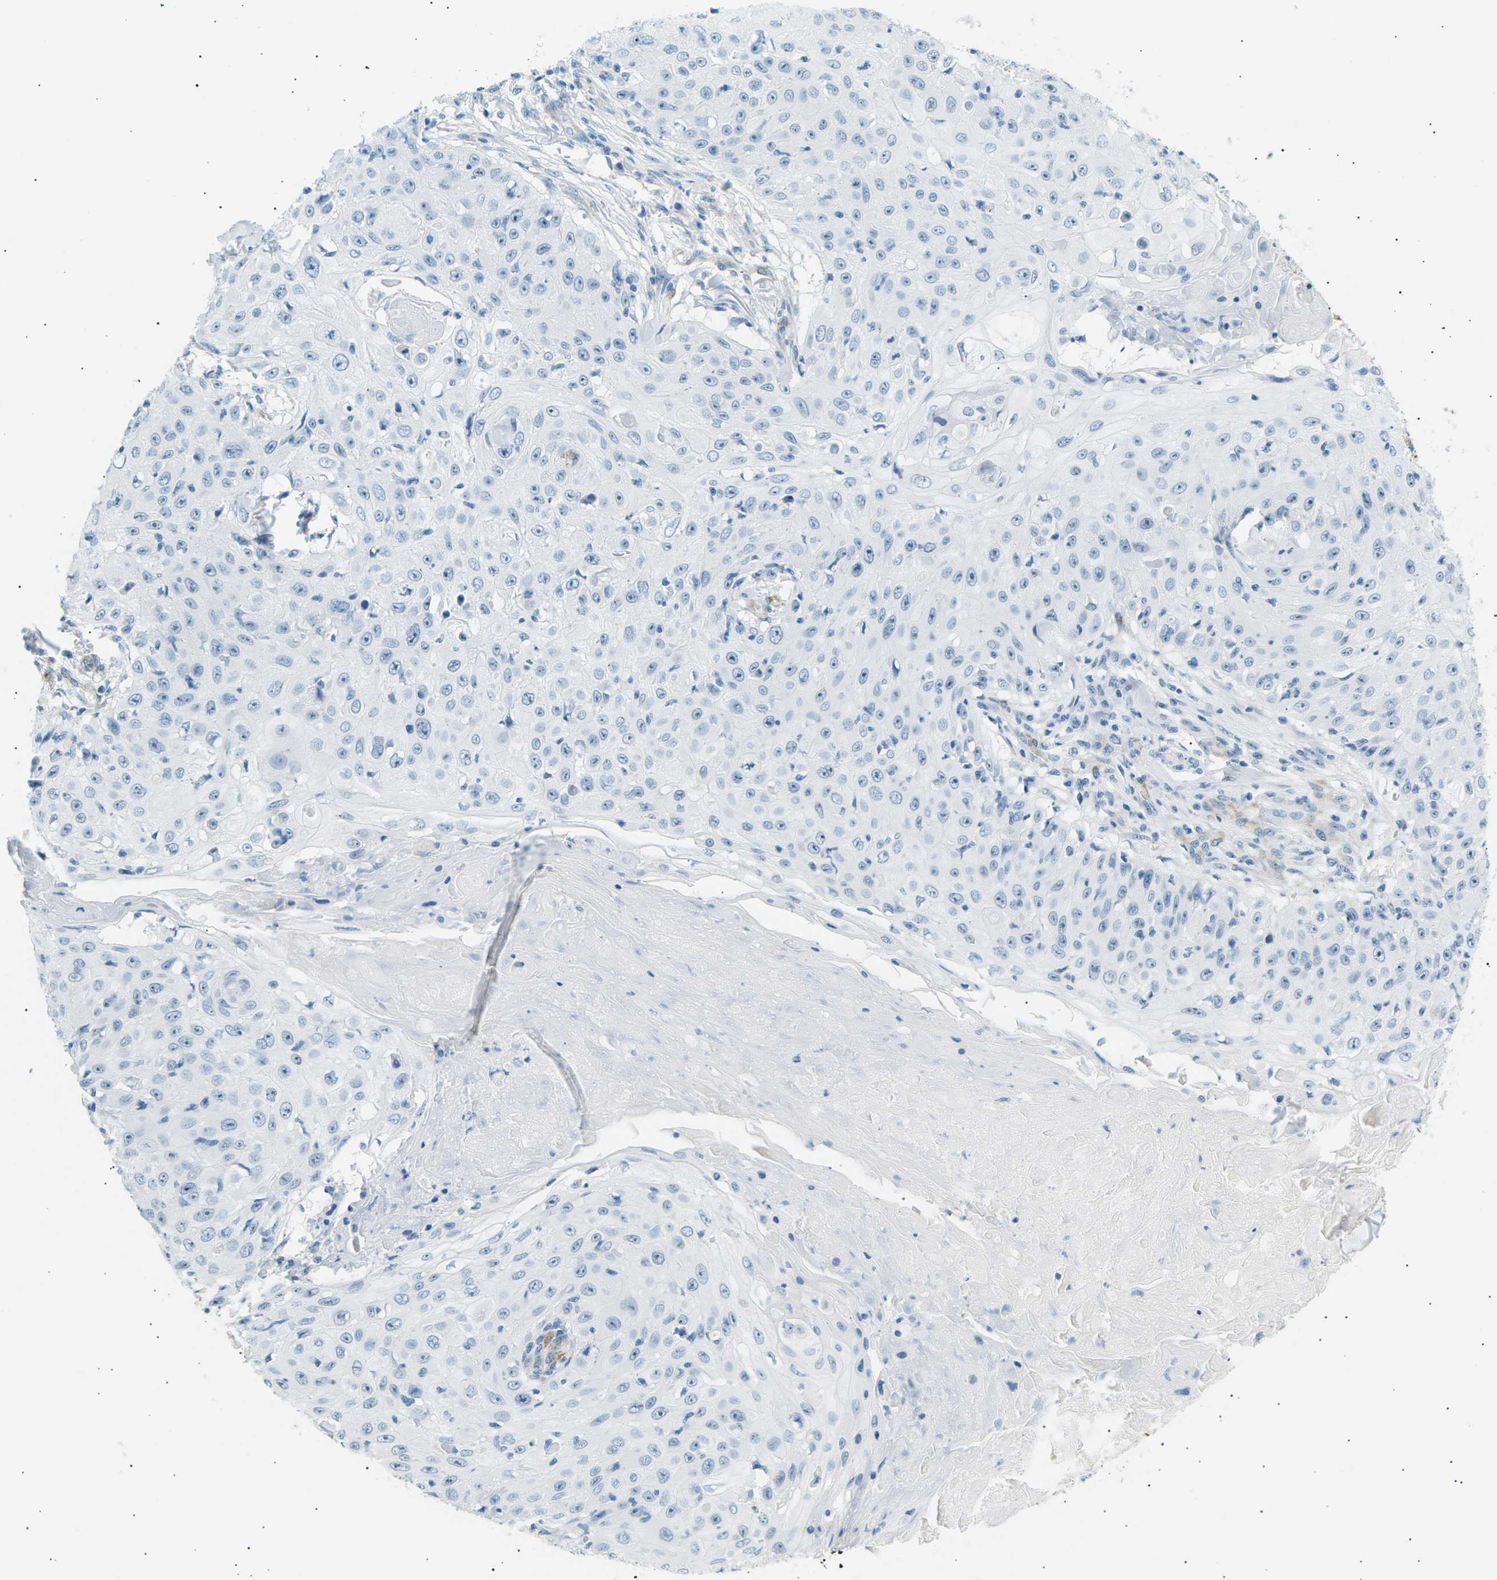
{"staining": {"intensity": "negative", "quantity": "none", "location": "none"}, "tissue": "skin cancer", "cell_type": "Tumor cells", "image_type": "cancer", "snomed": [{"axis": "morphology", "description": "Squamous cell carcinoma, NOS"}, {"axis": "topography", "description": "Skin"}], "caption": "The photomicrograph displays no staining of tumor cells in squamous cell carcinoma (skin).", "gene": "SEPTIN5", "patient": {"sex": "male", "age": 86}}